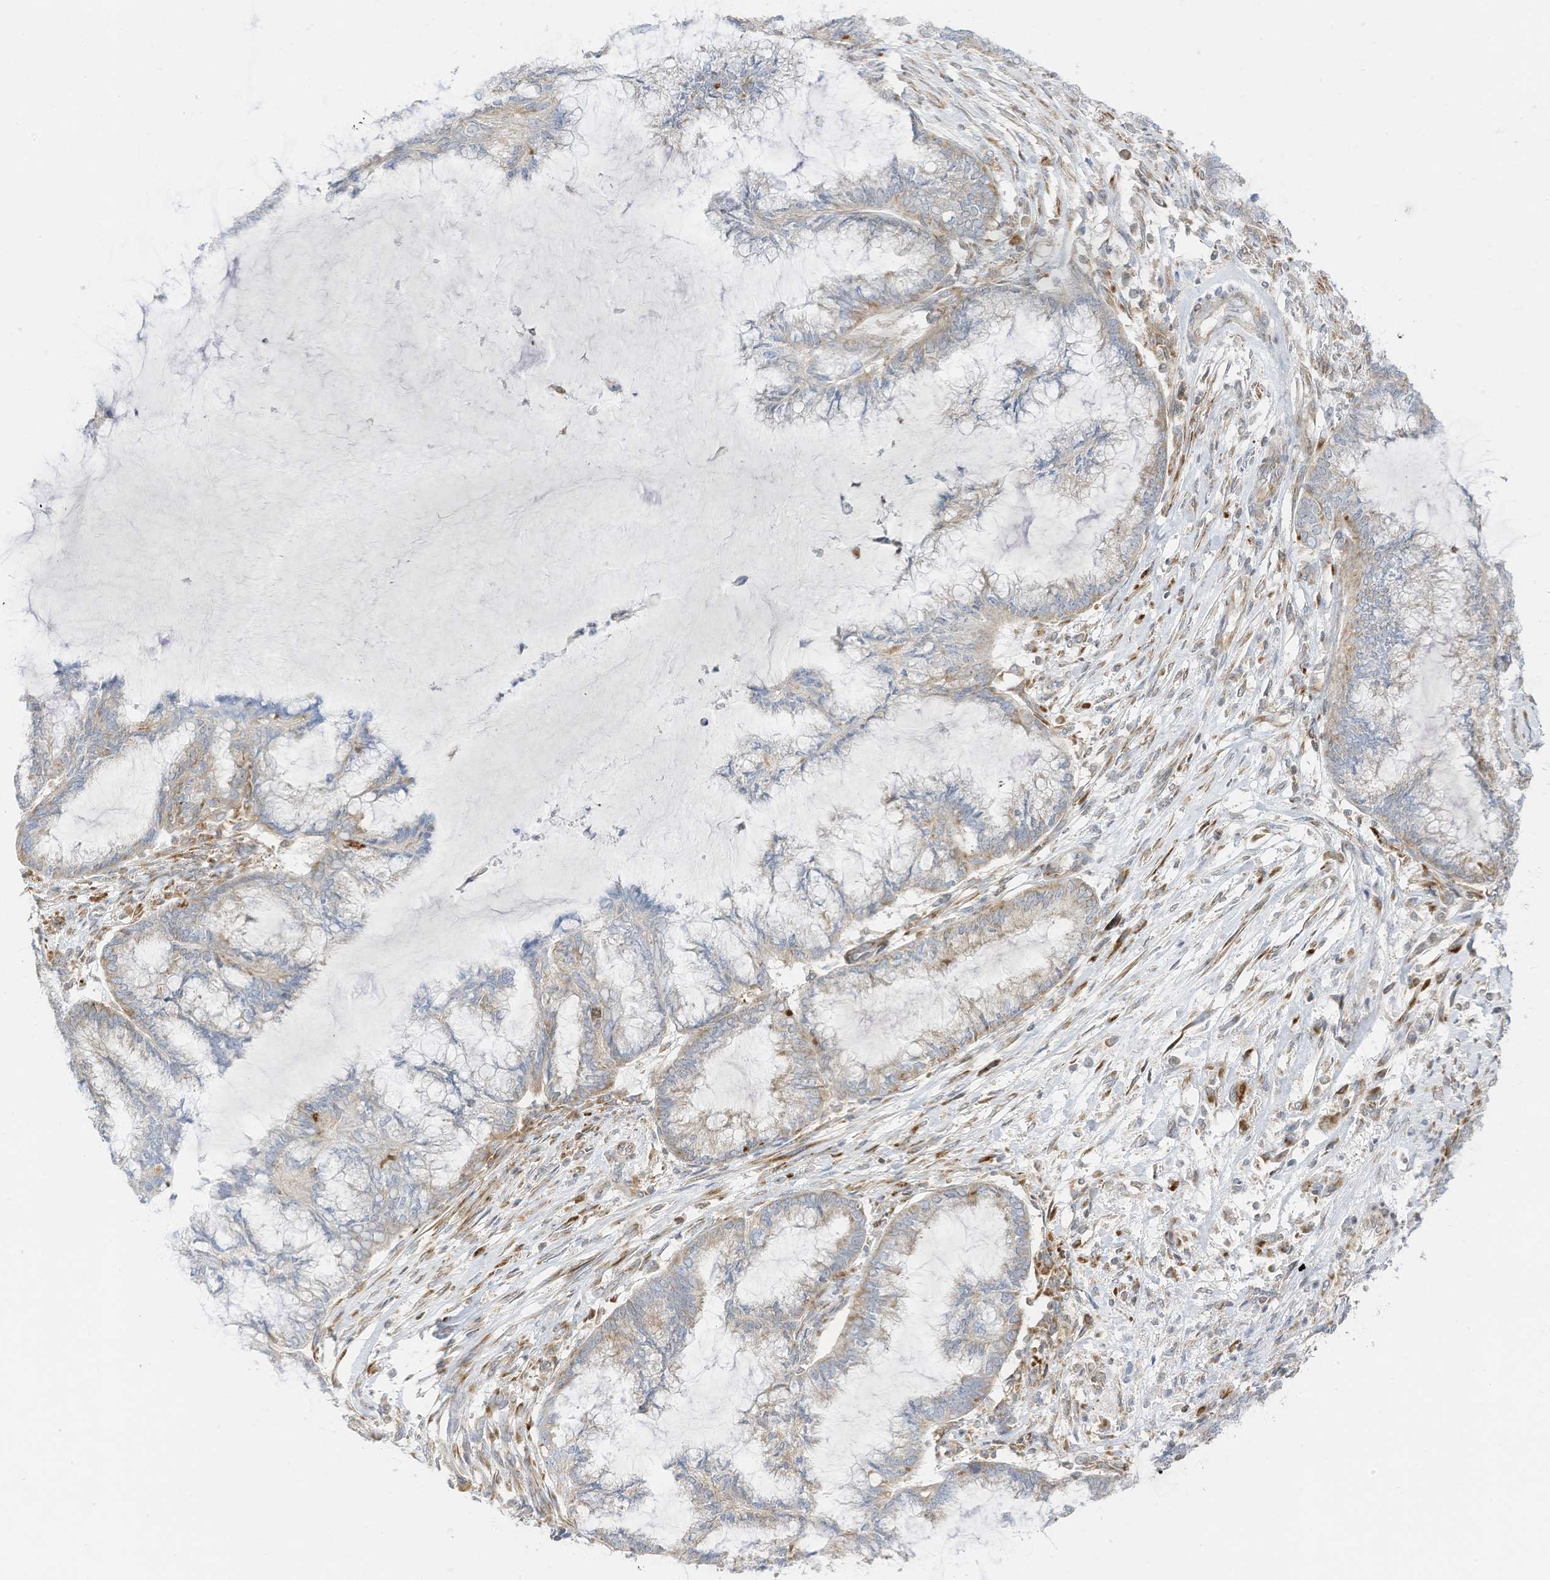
{"staining": {"intensity": "weak", "quantity": "25%-75%", "location": "cytoplasmic/membranous"}, "tissue": "endometrial cancer", "cell_type": "Tumor cells", "image_type": "cancer", "snomed": [{"axis": "morphology", "description": "Adenocarcinoma, NOS"}, {"axis": "topography", "description": "Endometrium"}], "caption": "DAB (3,3'-diaminobenzidine) immunohistochemical staining of human endometrial cancer reveals weak cytoplasmic/membranous protein expression in about 25%-75% of tumor cells.", "gene": "EDF1", "patient": {"sex": "female", "age": 86}}